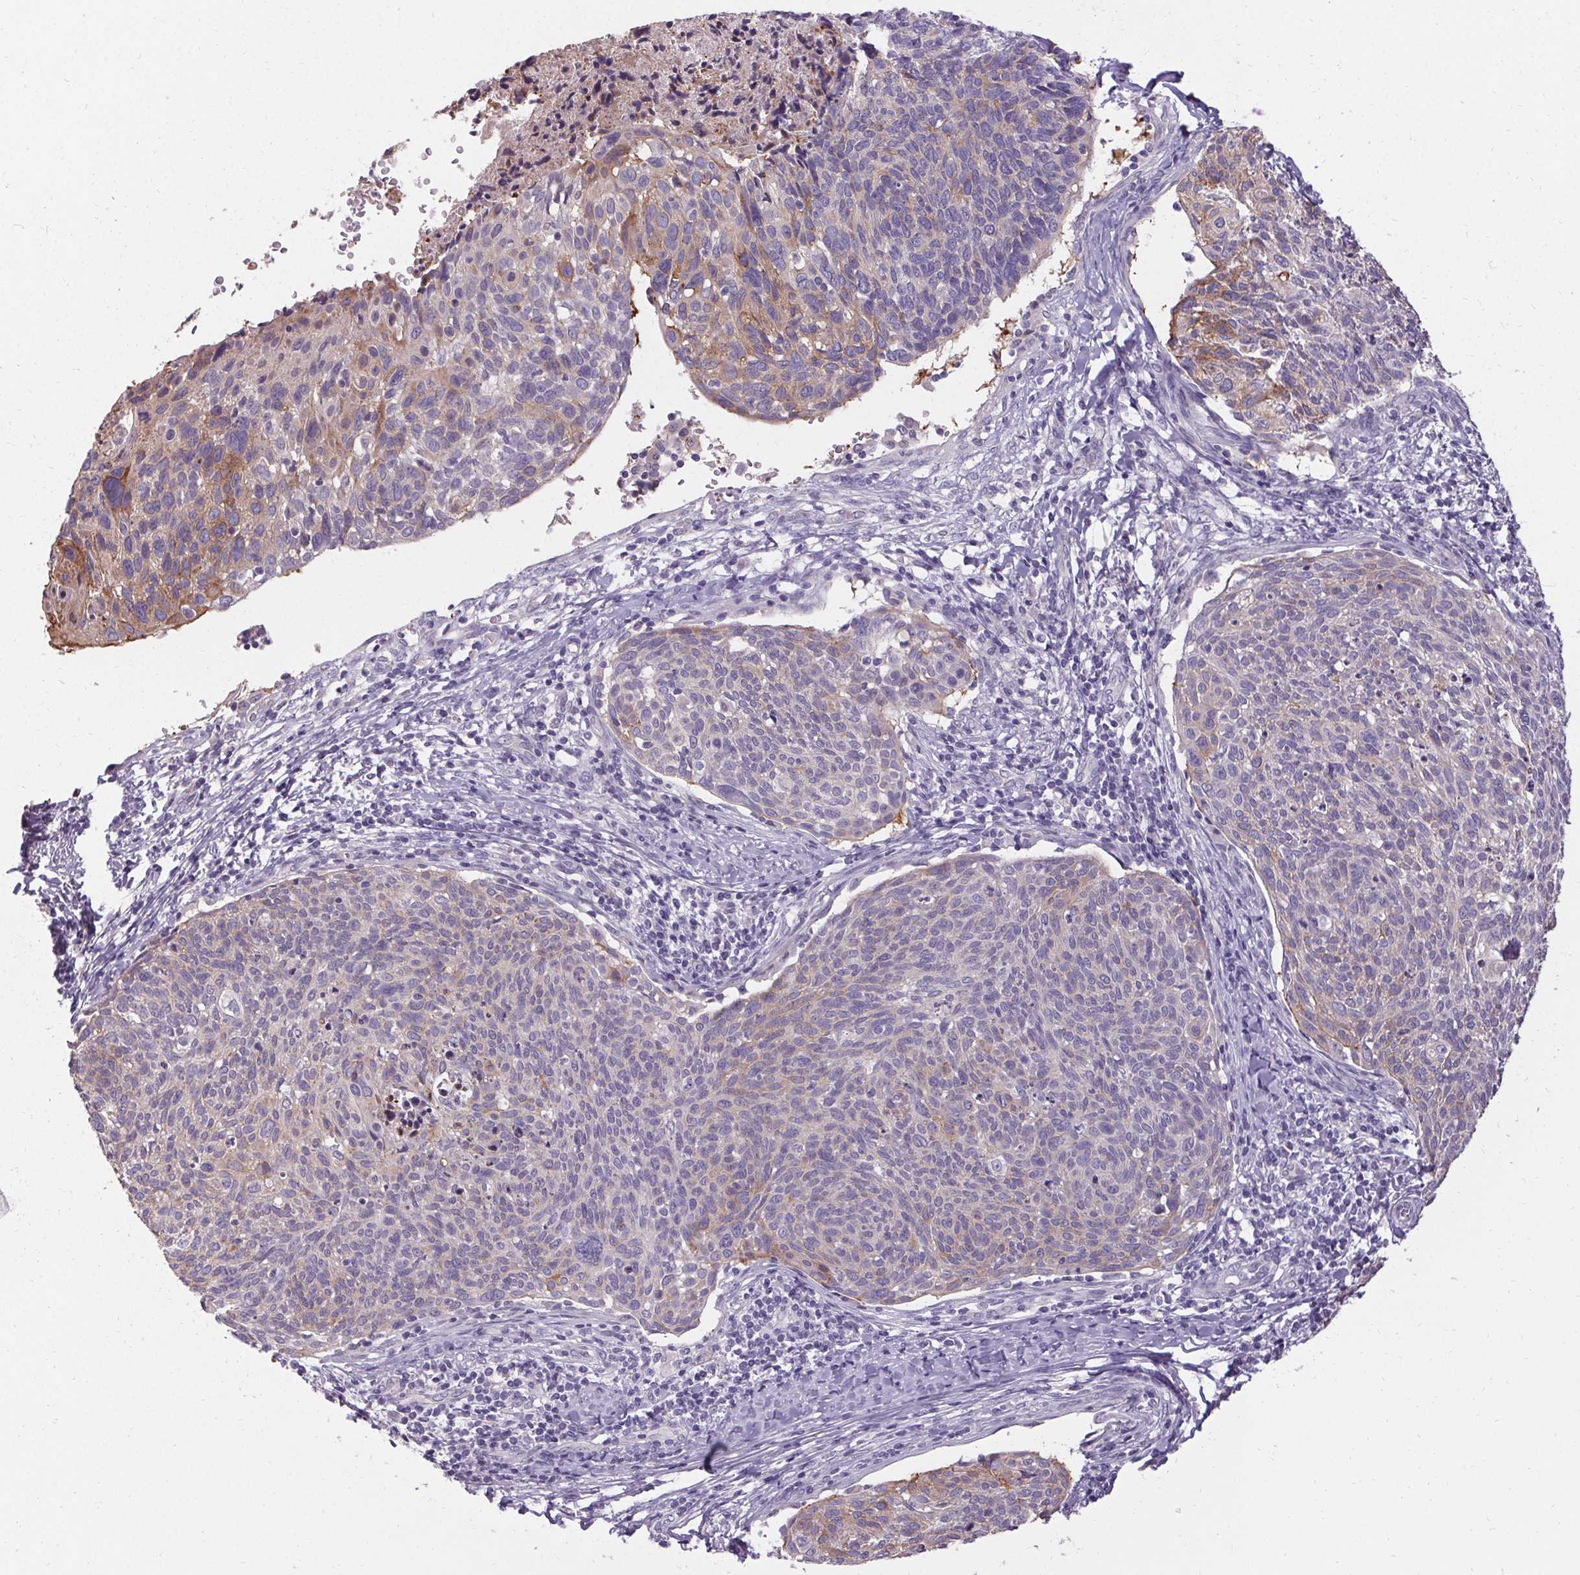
{"staining": {"intensity": "weak", "quantity": "<25%", "location": "cytoplasmic/membranous"}, "tissue": "cervical cancer", "cell_type": "Tumor cells", "image_type": "cancer", "snomed": [{"axis": "morphology", "description": "Squamous cell carcinoma, NOS"}, {"axis": "topography", "description": "Cervix"}], "caption": "This is an IHC image of human cervical cancer (squamous cell carcinoma). There is no staining in tumor cells.", "gene": "HSD17B3", "patient": {"sex": "female", "age": 49}}